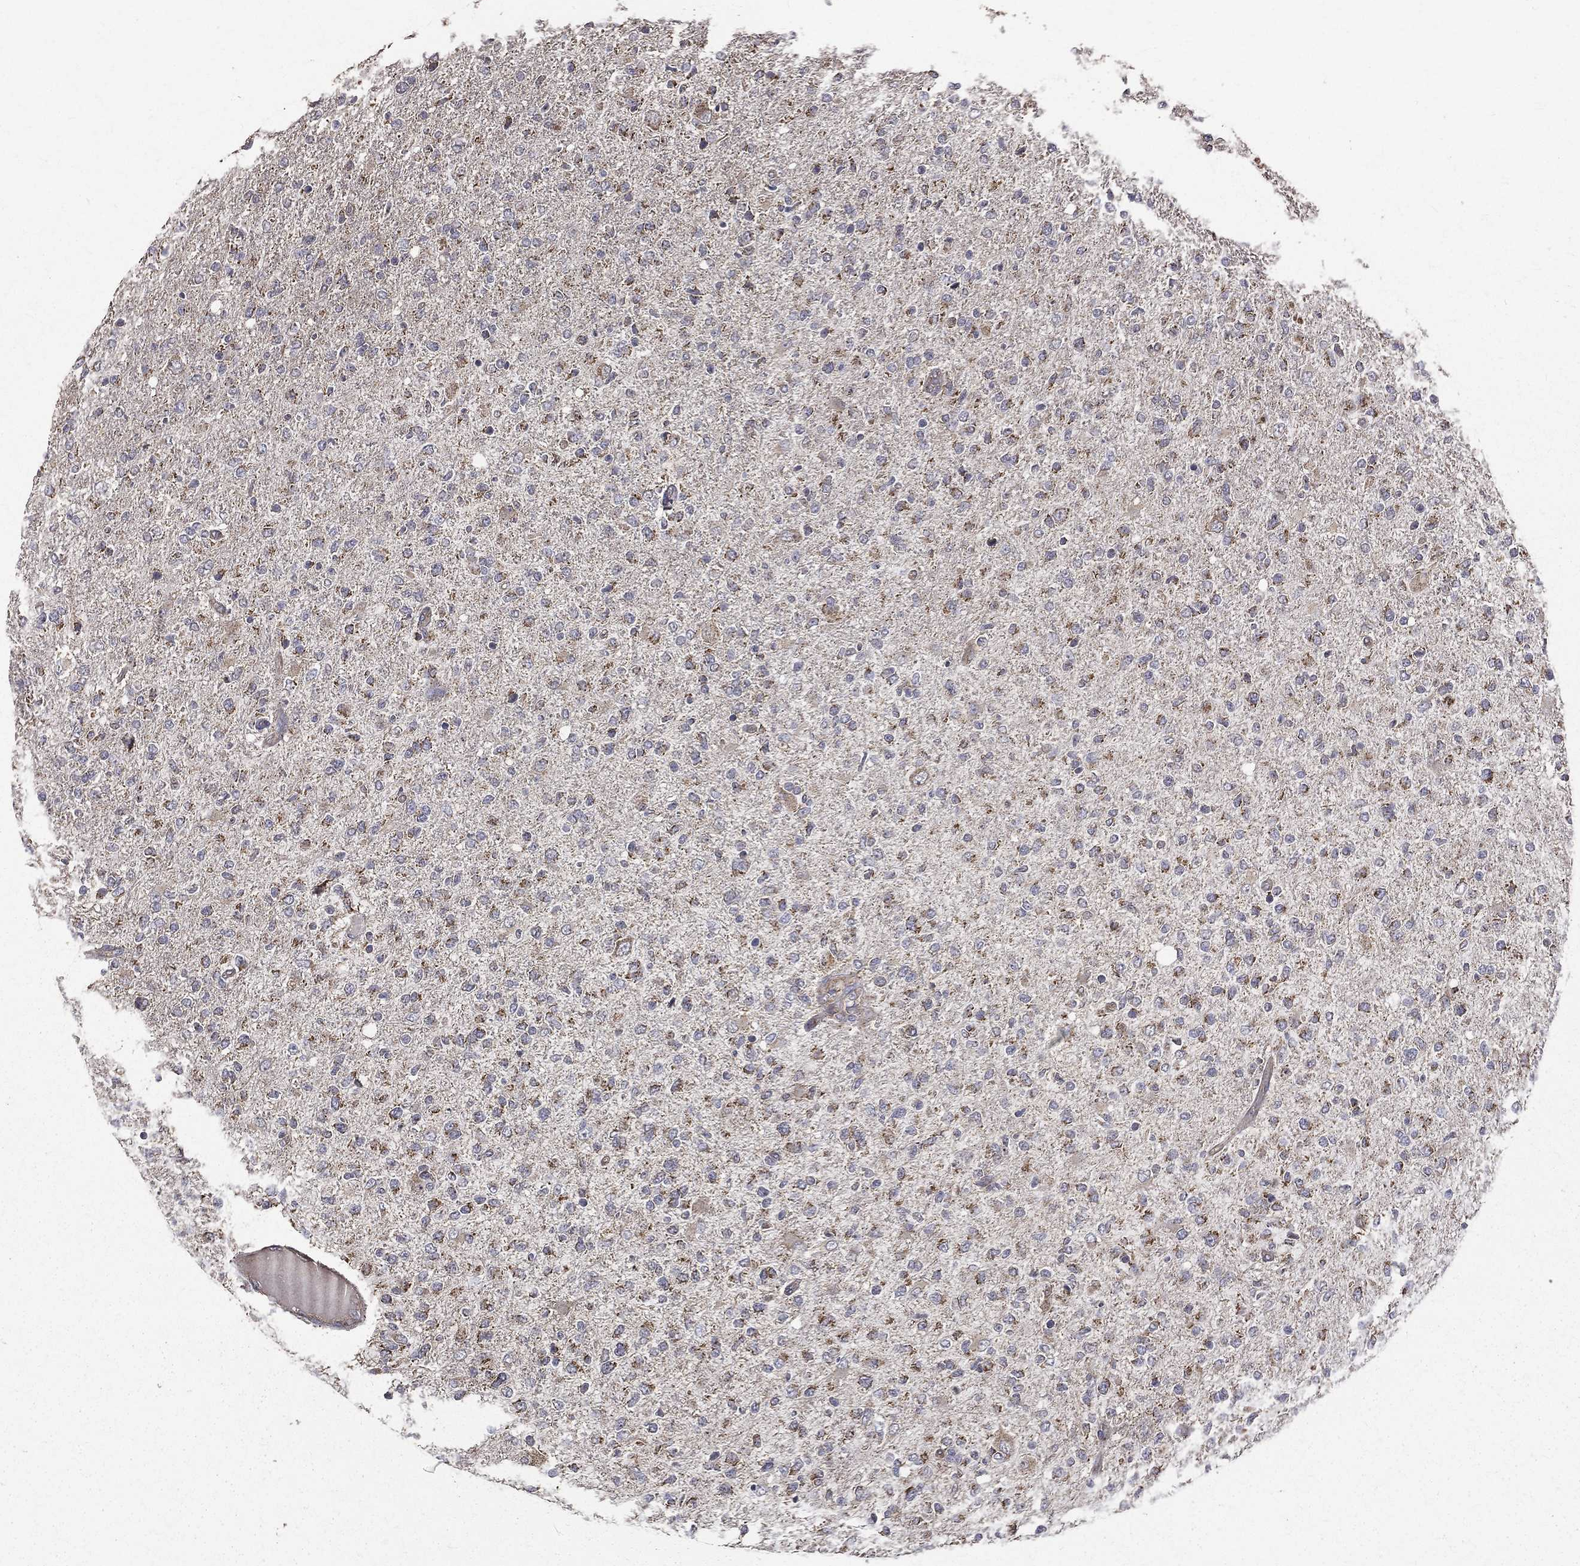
{"staining": {"intensity": "weak", "quantity": "25%-75%", "location": "cytoplasmic/membranous"}, "tissue": "glioma", "cell_type": "Tumor cells", "image_type": "cancer", "snomed": [{"axis": "morphology", "description": "Glioma, malignant, High grade"}, {"axis": "topography", "description": "Cerebral cortex"}], "caption": "A low amount of weak cytoplasmic/membranous expression is present in approximately 25%-75% of tumor cells in malignant high-grade glioma tissue.", "gene": "RPGR", "patient": {"sex": "male", "age": 70}}